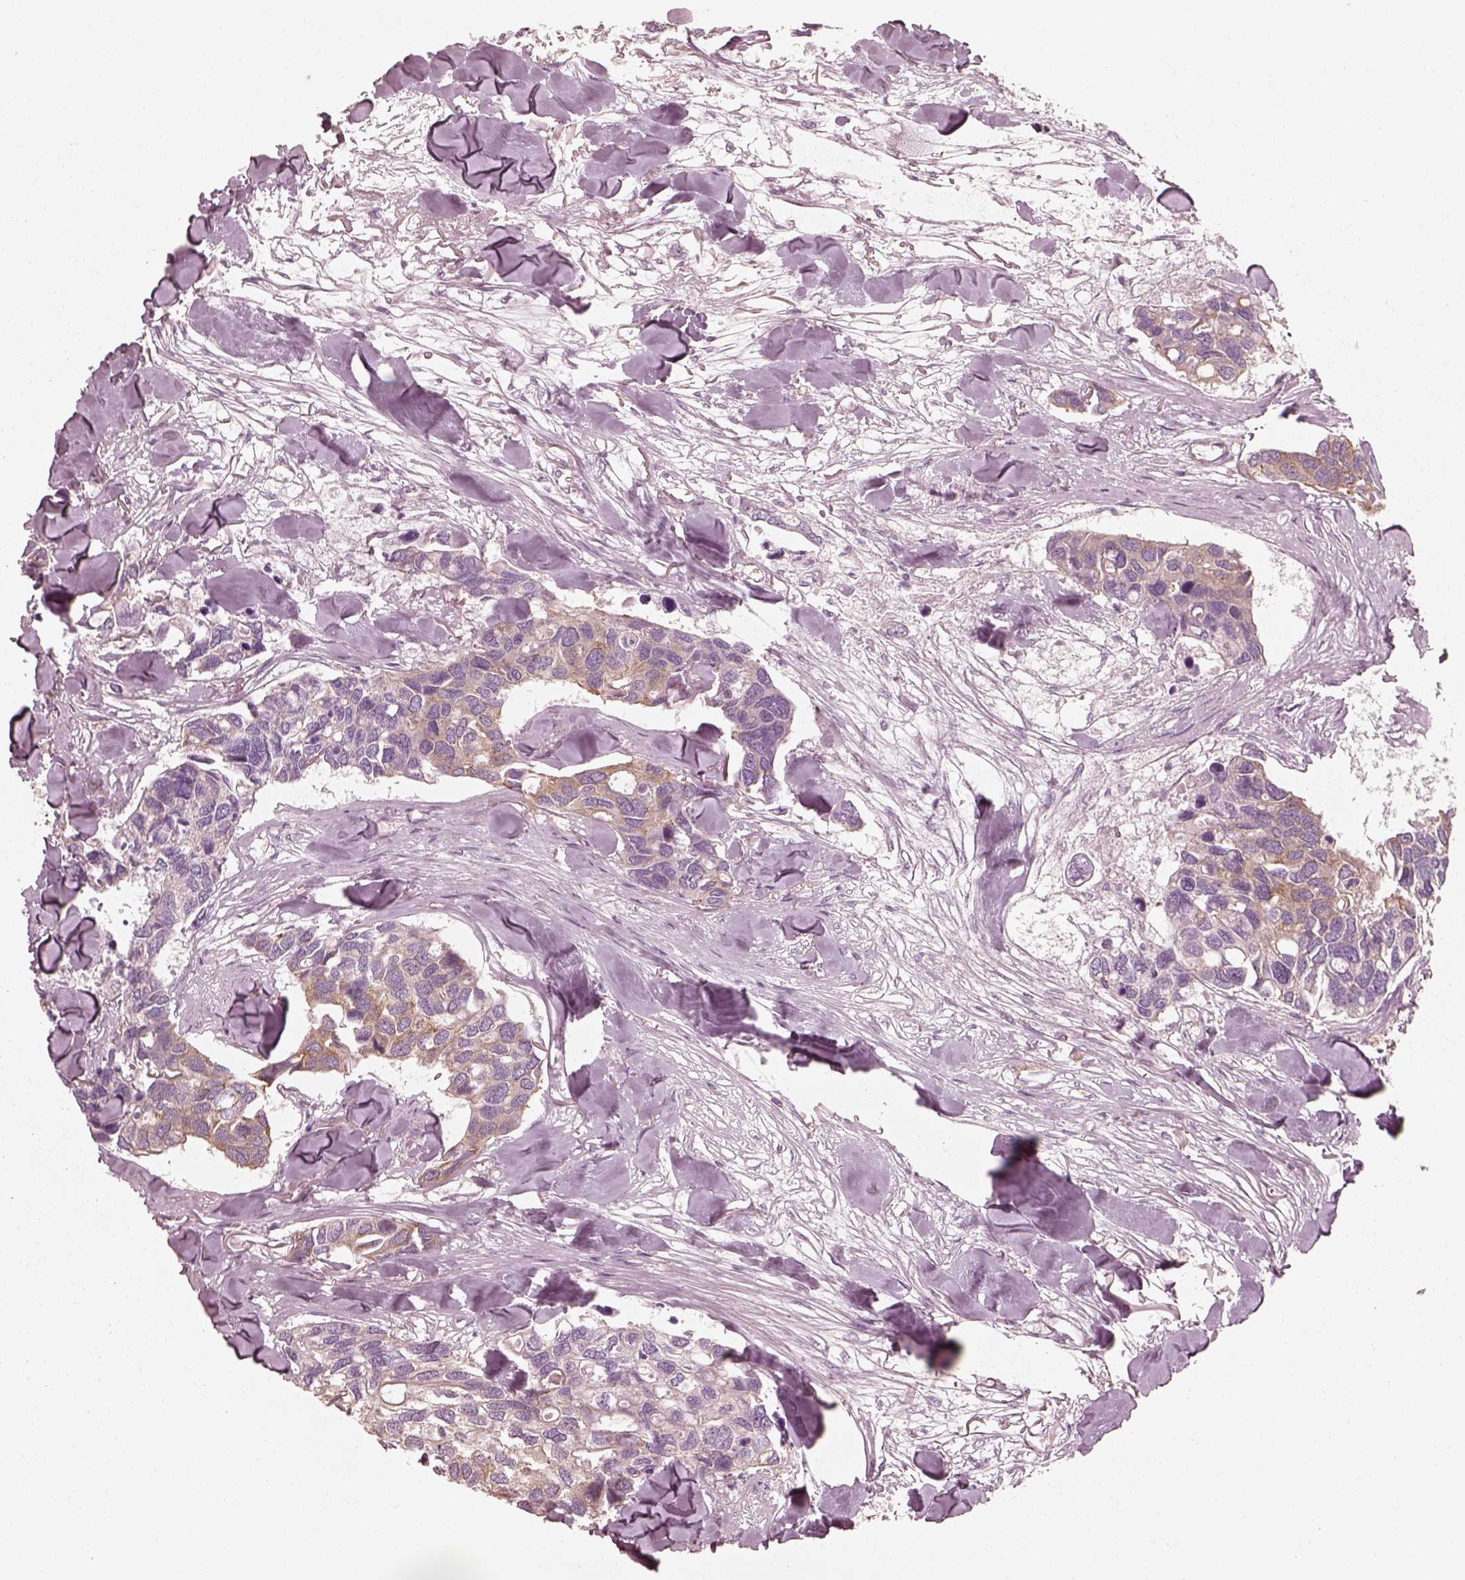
{"staining": {"intensity": "moderate", "quantity": ">75%", "location": "cytoplasmic/membranous"}, "tissue": "breast cancer", "cell_type": "Tumor cells", "image_type": "cancer", "snomed": [{"axis": "morphology", "description": "Duct carcinoma"}, {"axis": "topography", "description": "Breast"}], "caption": "Immunohistochemical staining of breast infiltrating ductal carcinoma demonstrates medium levels of moderate cytoplasmic/membranous expression in approximately >75% of tumor cells. The staining was performed using DAB (3,3'-diaminobenzidine), with brown indicating positive protein expression. Nuclei are stained blue with hematoxylin.", "gene": "CNOT2", "patient": {"sex": "female", "age": 83}}